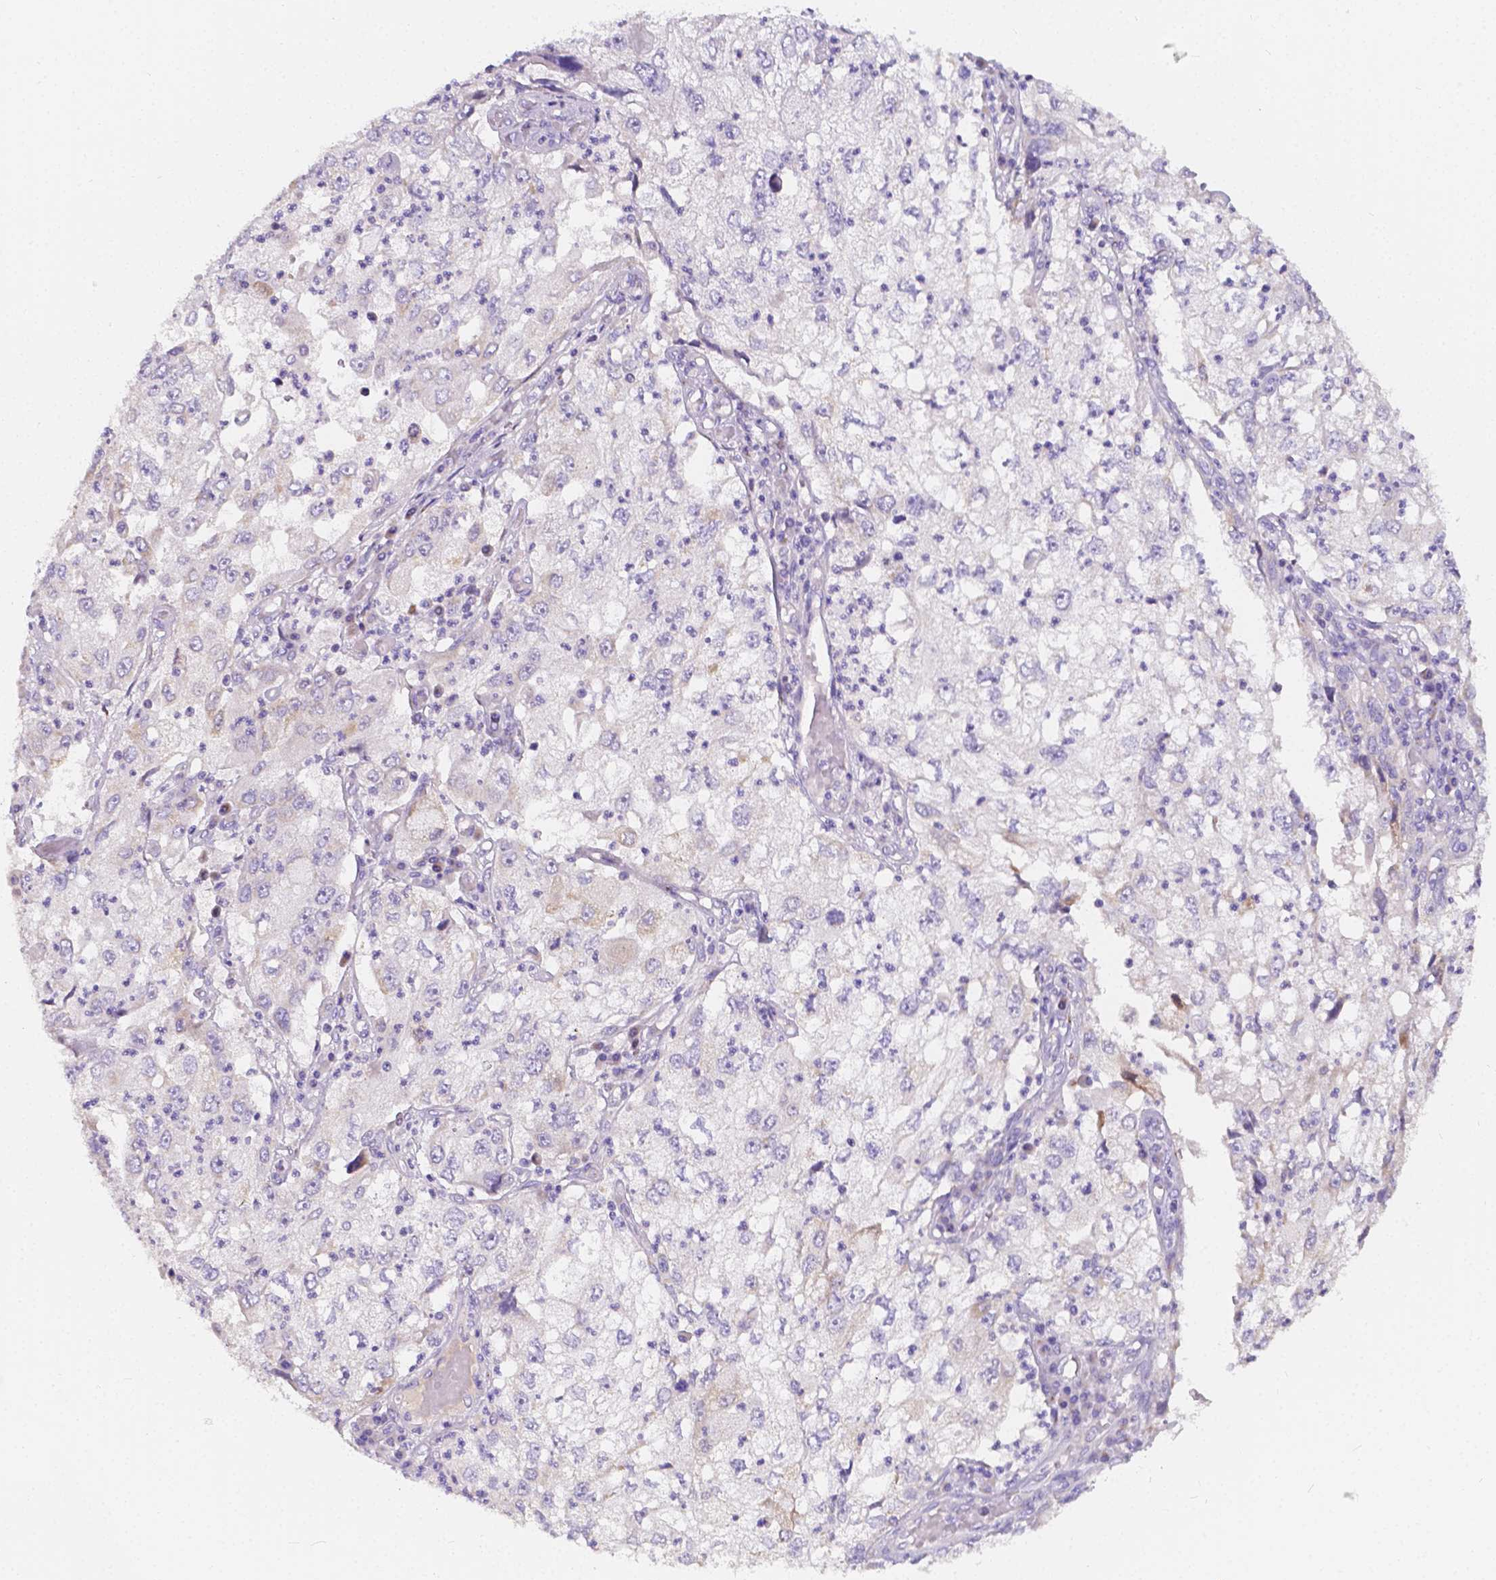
{"staining": {"intensity": "negative", "quantity": "none", "location": "none"}, "tissue": "cervical cancer", "cell_type": "Tumor cells", "image_type": "cancer", "snomed": [{"axis": "morphology", "description": "Squamous cell carcinoma, NOS"}, {"axis": "topography", "description": "Cervix"}], "caption": "High power microscopy micrograph of an immunohistochemistry (IHC) histopathology image of cervical squamous cell carcinoma, revealing no significant positivity in tumor cells.", "gene": "RNF186", "patient": {"sex": "female", "age": 36}}